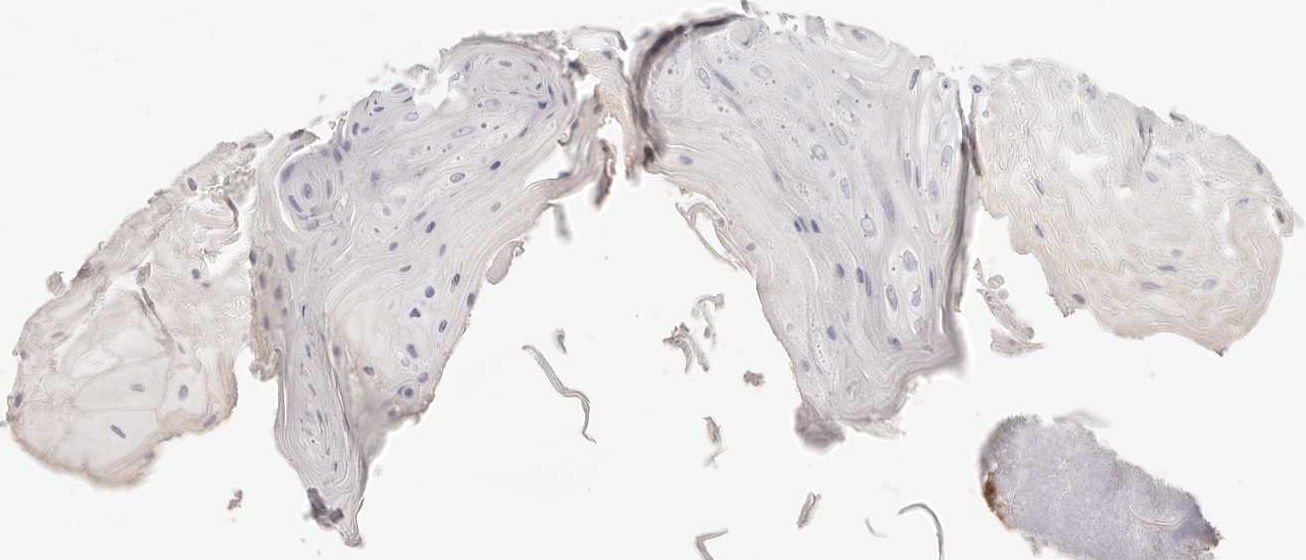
{"staining": {"intensity": "negative", "quantity": "none", "location": "none"}, "tissue": "oral mucosa", "cell_type": "Squamous epithelial cells", "image_type": "normal", "snomed": [{"axis": "morphology", "description": "Normal tissue, NOS"}, {"axis": "morphology", "description": "Squamous cell carcinoma, NOS"}, {"axis": "topography", "description": "Skeletal muscle"}, {"axis": "topography", "description": "Oral tissue"}, {"axis": "topography", "description": "Salivary gland"}, {"axis": "topography", "description": "Head-Neck"}], "caption": "A photomicrograph of oral mucosa stained for a protein displays no brown staining in squamous epithelial cells.", "gene": "ASCL1", "patient": {"sex": "male", "age": 54}}